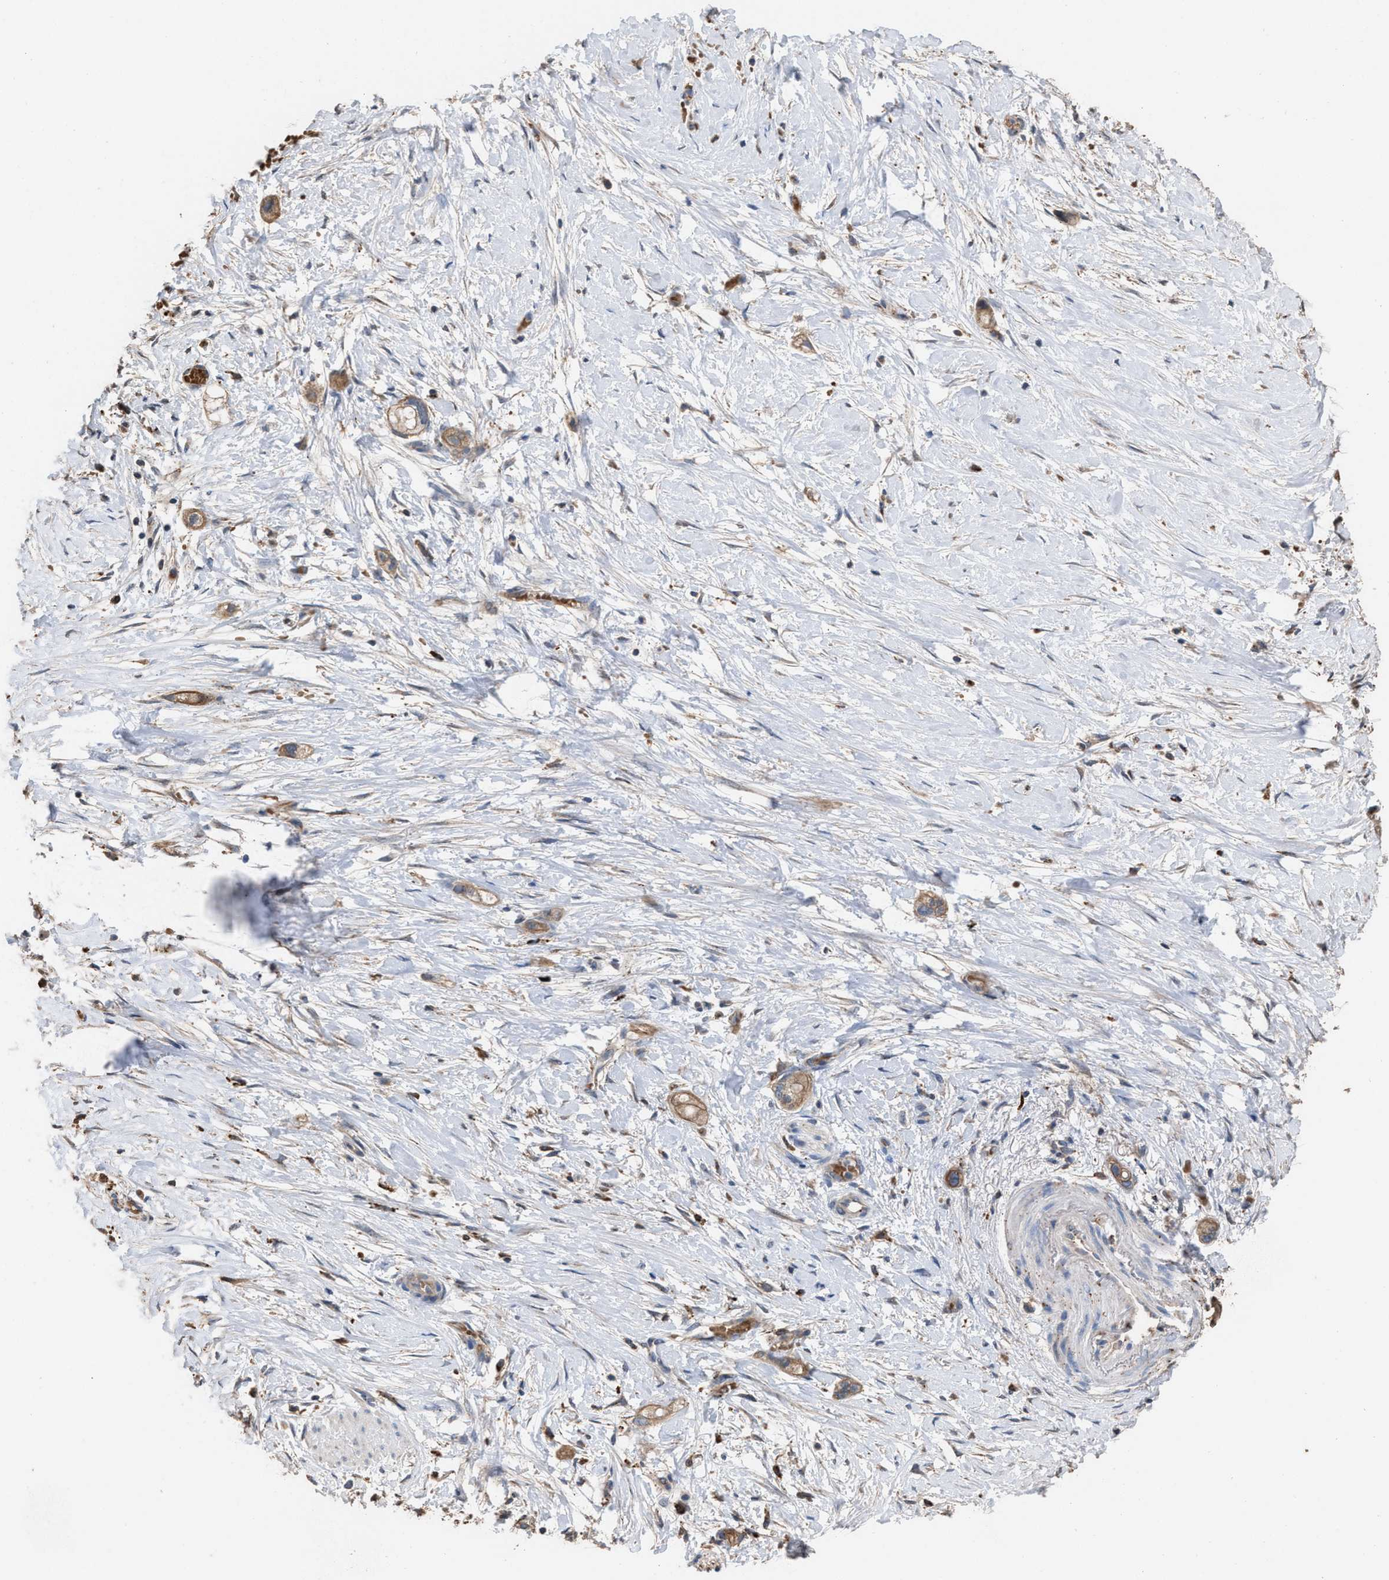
{"staining": {"intensity": "weak", "quantity": ">75%", "location": "cytoplasmic/membranous"}, "tissue": "stomach cancer", "cell_type": "Tumor cells", "image_type": "cancer", "snomed": [{"axis": "morphology", "description": "Adenocarcinoma, NOS"}, {"axis": "topography", "description": "Stomach"}, {"axis": "topography", "description": "Stomach, lower"}], "caption": "DAB immunohistochemical staining of adenocarcinoma (stomach) shows weak cytoplasmic/membranous protein staining in approximately >75% of tumor cells. Using DAB (3,3'-diaminobenzidine) (brown) and hematoxylin (blue) stains, captured at high magnification using brightfield microscopy.", "gene": "ELMO3", "patient": {"sex": "female", "age": 48}}